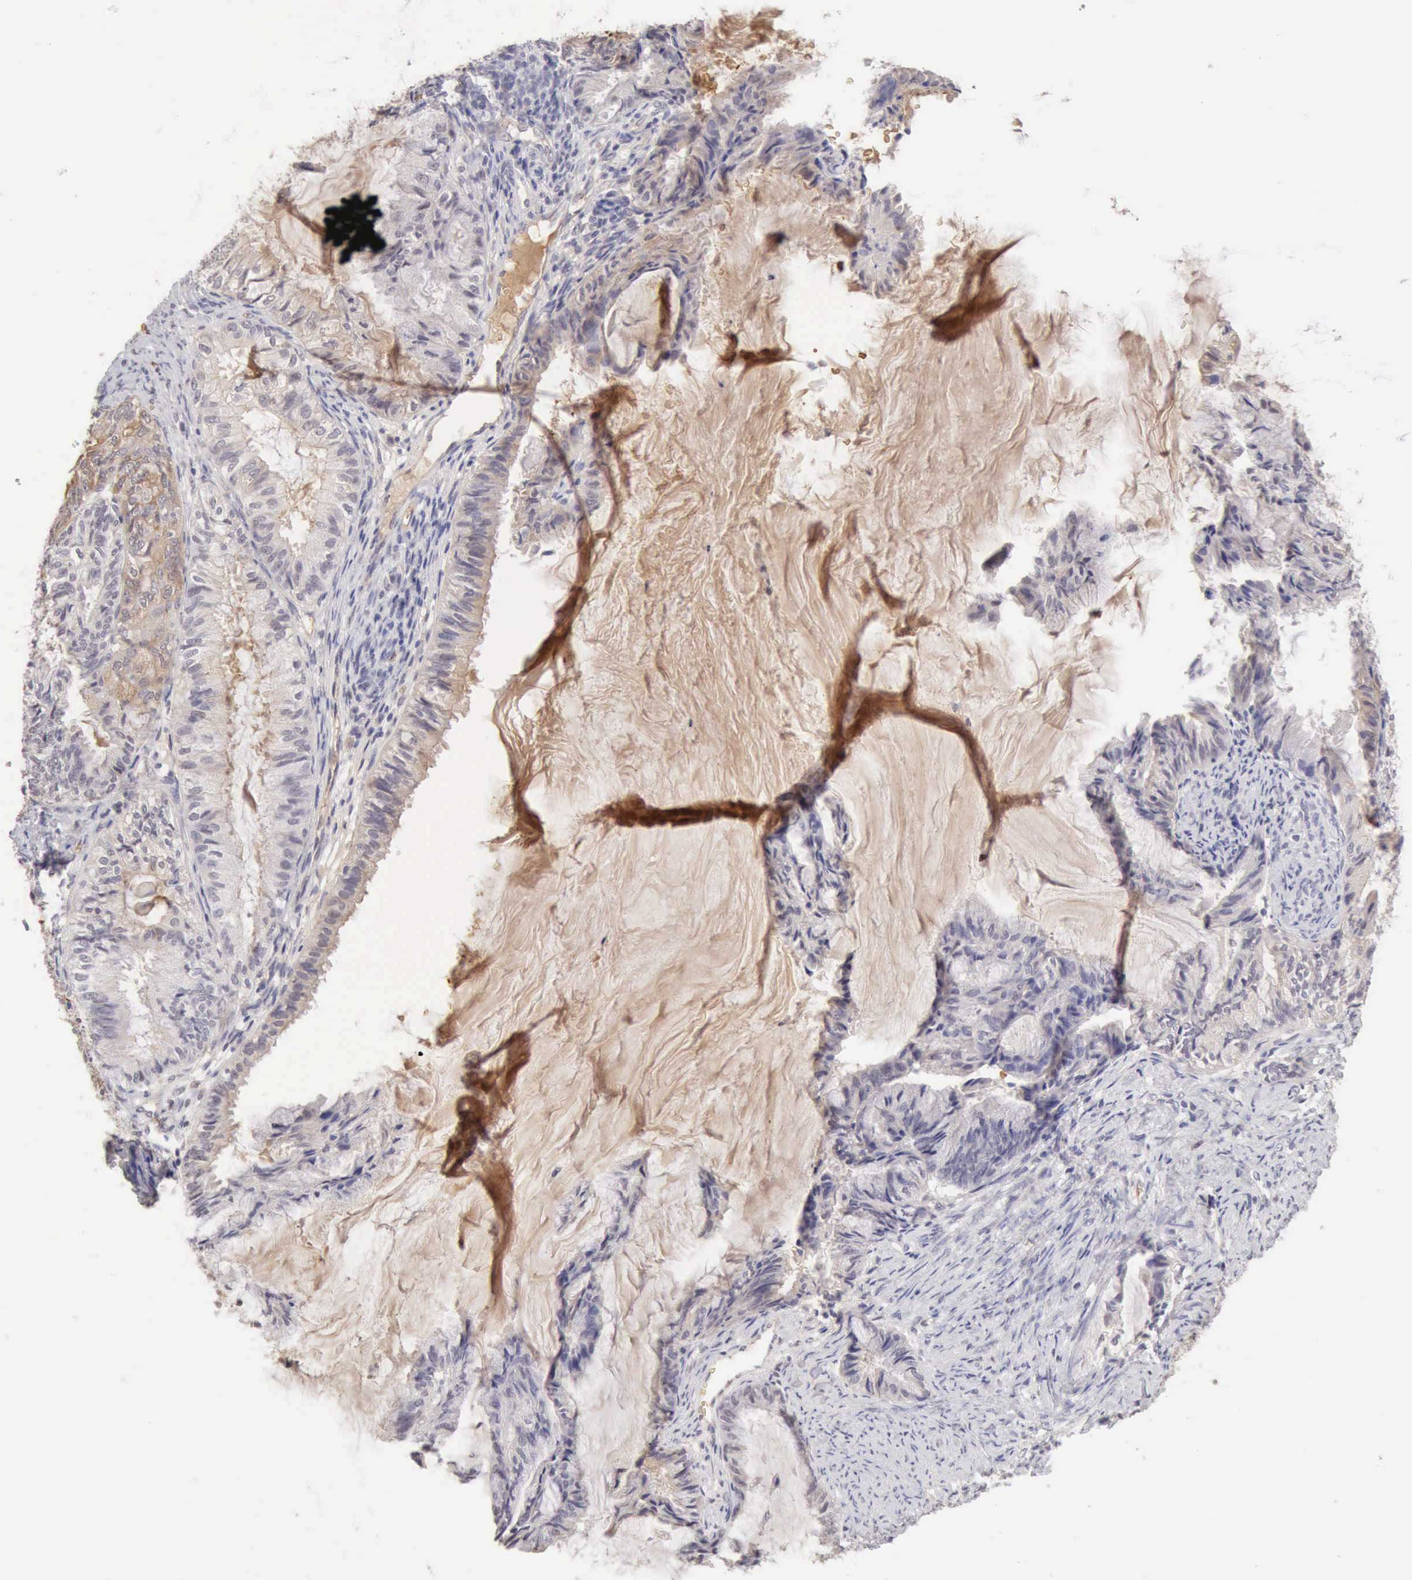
{"staining": {"intensity": "weak", "quantity": "25%-75%", "location": "cytoplasmic/membranous"}, "tissue": "endometrial cancer", "cell_type": "Tumor cells", "image_type": "cancer", "snomed": [{"axis": "morphology", "description": "Adenocarcinoma, NOS"}, {"axis": "topography", "description": "Endometrium"}], "caption": "Endometrial adenocarcinoma stained for a protein demonstrates weak cytoplasmic/membranous positivity in tumor cells. The protein of interest is shown in brown color, while the nuclei are stained blue.", "gene": "CFI", "patient": {"sex": "female", "age": 86}}